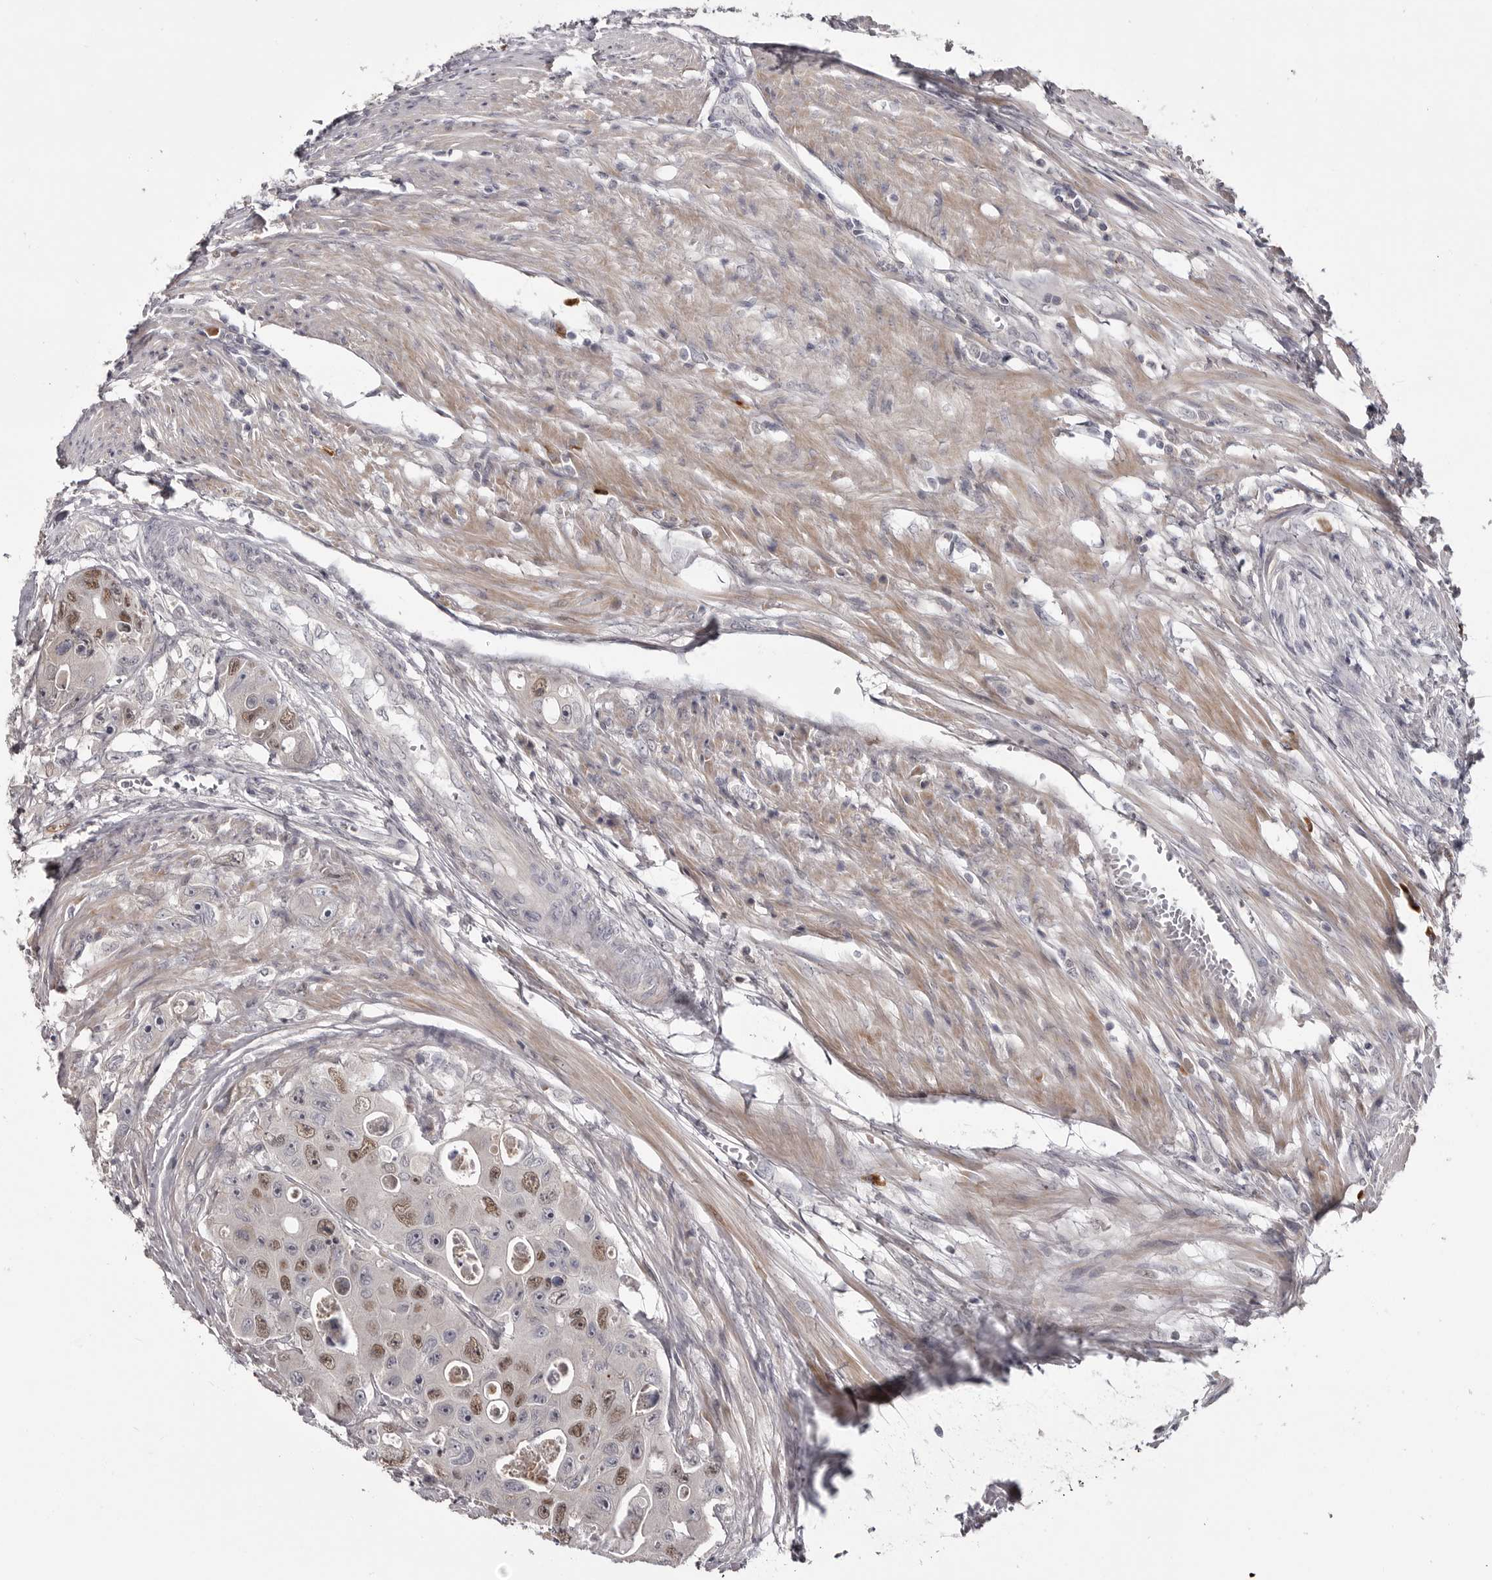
{"staining": {"intensity": "moderate", "quantity": "25%-75%", "location": "nuclear"}, "tissue": "colorectal cancer", "cell_type": "Tumor cells", "image_type": "cancer", "snomed": [{"axis": "morphology", "description": "Adenocarcinoma, NOS"}, {"axis": "topography", "description": "Colon"}], "caption": "Protein analysis of colorectal cancer tissue reveals moderate nuclear staining in approximately 25%-75% of tumor cells.", "gene": "ZNF277", "patient": {"sex": "female", "age": 46}}